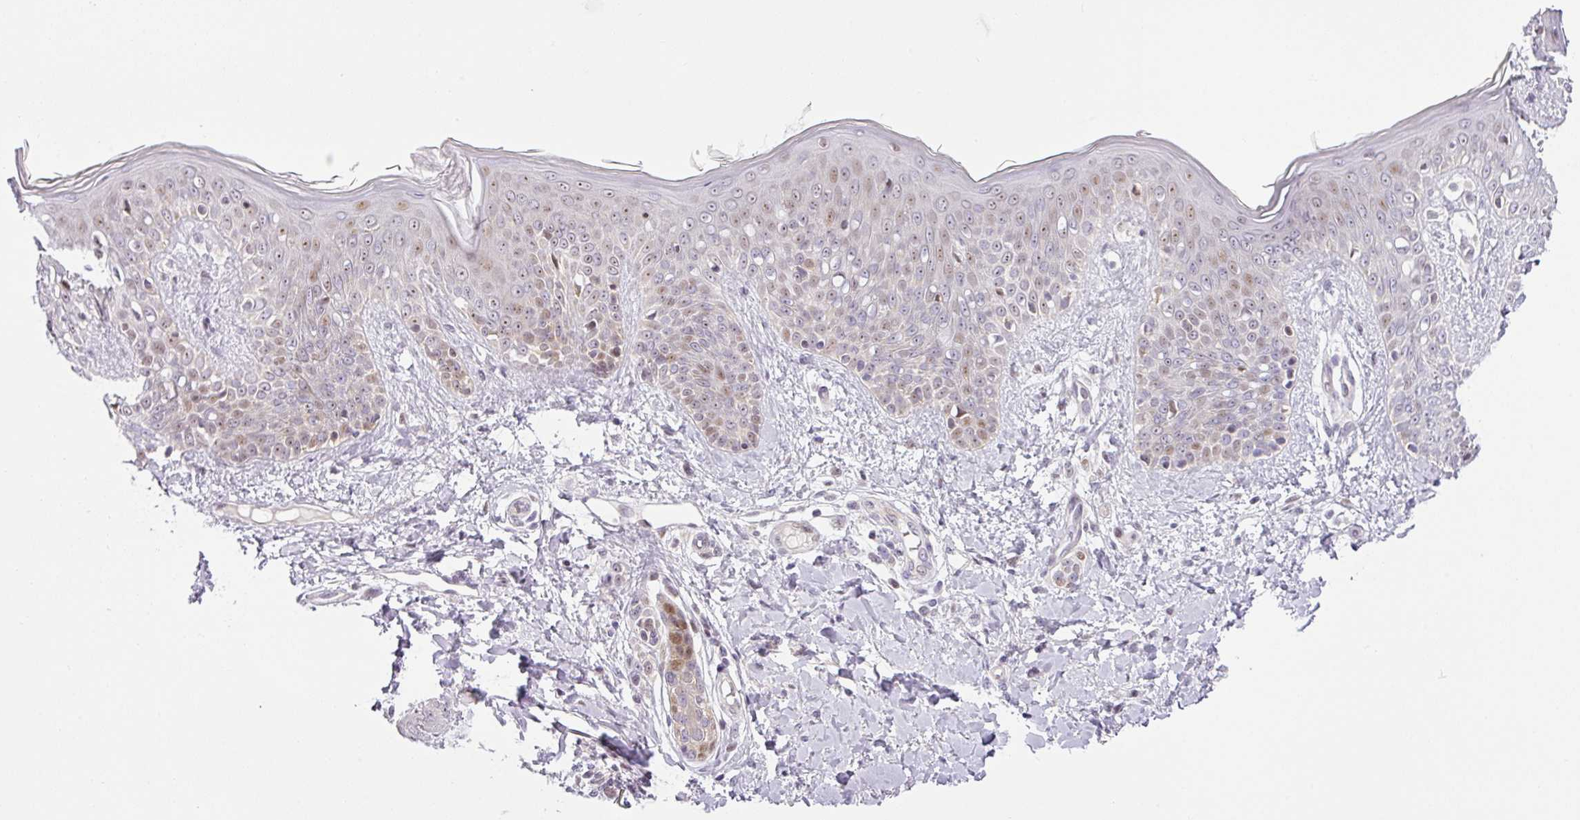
{"staining": {"intensity": "moderate", "quantity": "<25%", "location": "nuclear"}, "tissue": "skin", "cell_type": "Fibroblasts", "image_type": "normal", "snomed": [{"axis": "morphology", "description": "Normal tissue, NOS"}, {"axis": "topography", "description": "Skin"}], "caption": "A low amount of moderate nuclear positivity is present in approximately <25% of fibroblasts in normal skin.", "gene": "NDUFB2", "patient": {"sex": "male", "age": 16}}